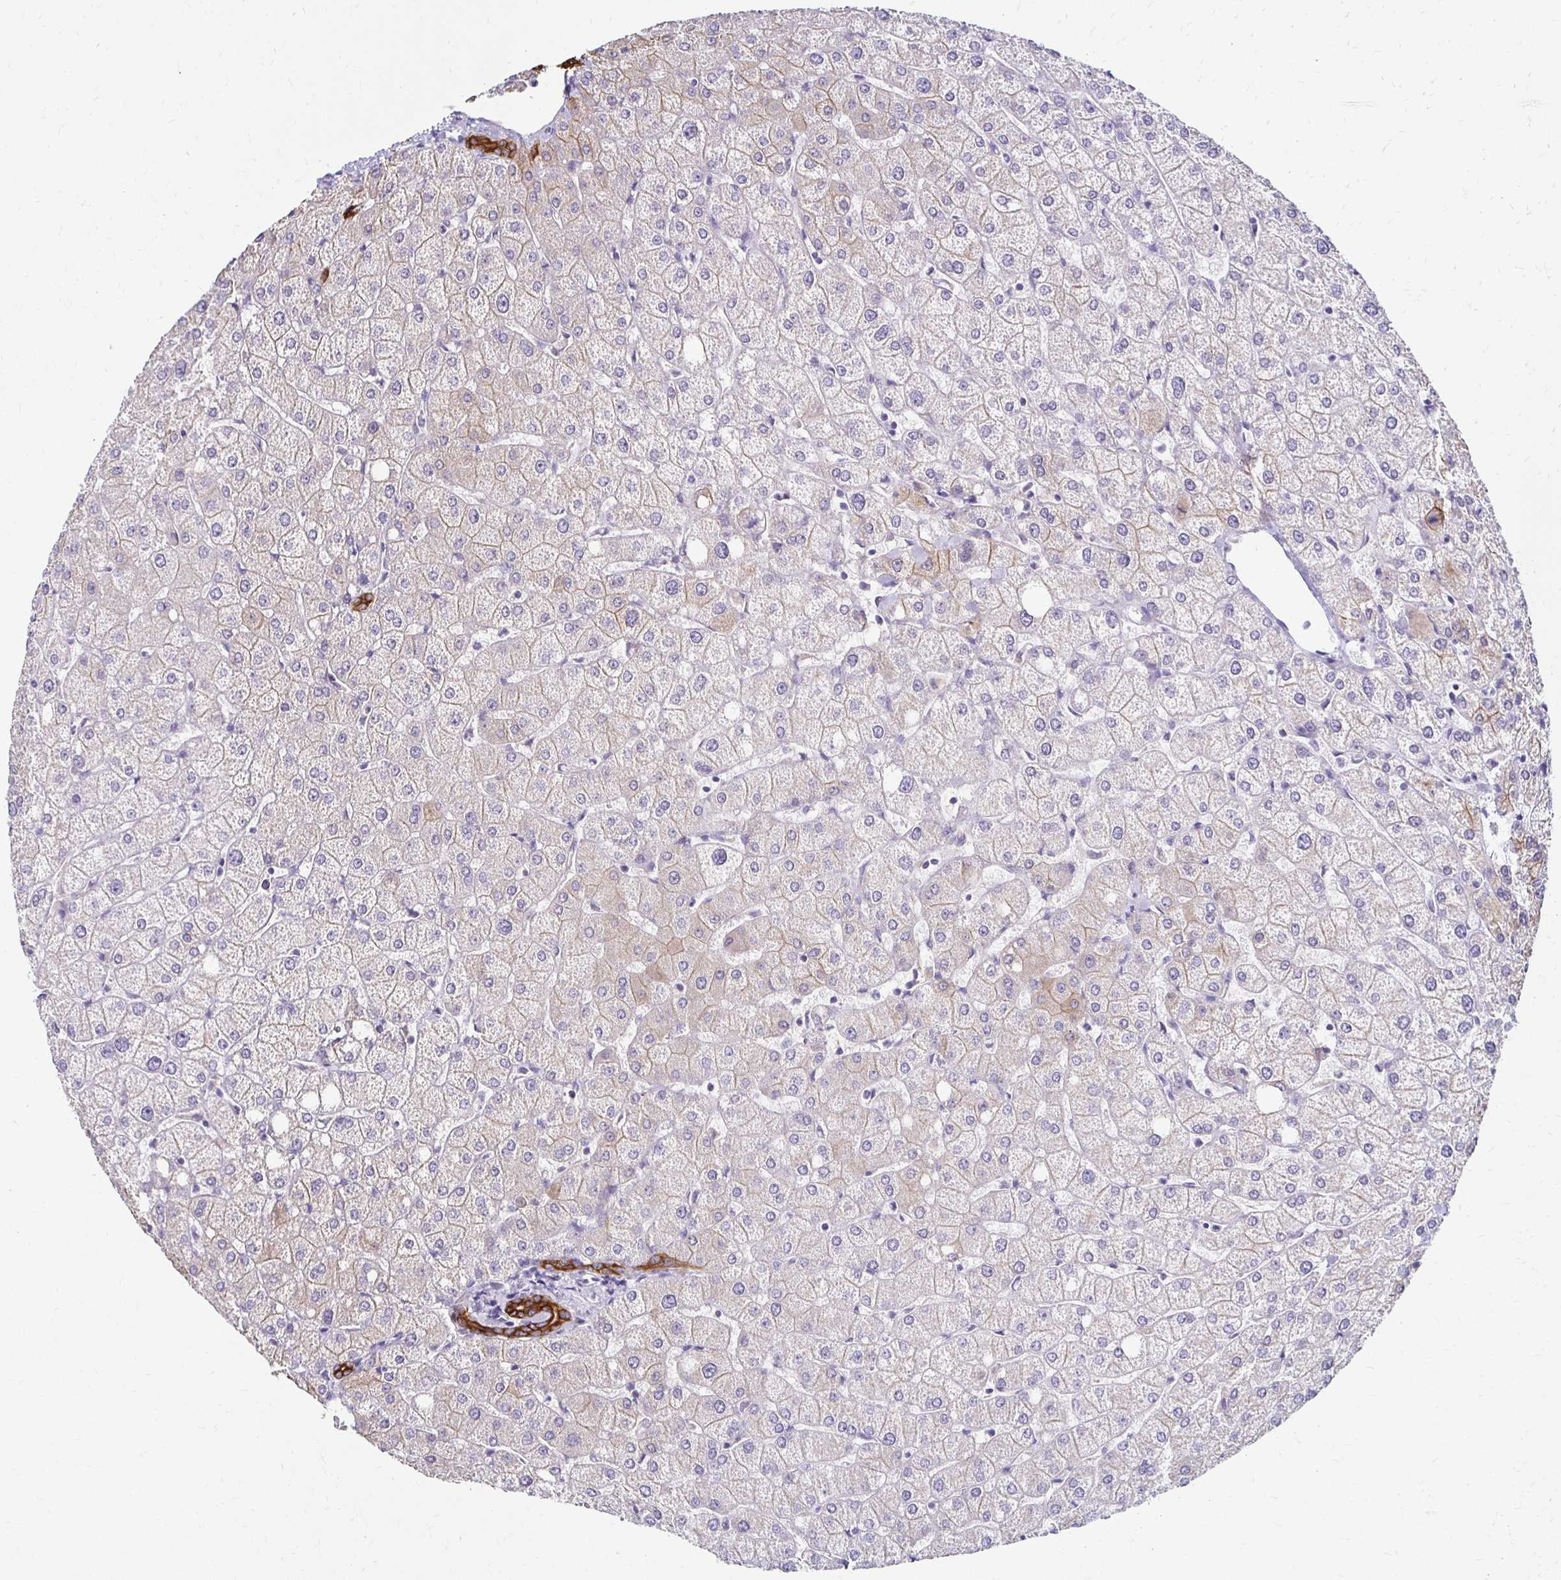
{"staining": {"intensity": "strong", "quantity": ">75%", "location": "cytoplasmic/membranous"}, "tissue": "liver", "cell_type": "Cholangiocytes", "image_type": "normal", "snomed": [{"axis": "morphology", "description": "Normal tissue, NOS"}, {"axis": "topography", "description": "Liver"}], "caption": "Immunohistochemistry image of unremarkable liver: liver stained using immunohistochemistry (IHC) displays high levels of strong protein expression localized specifically in the cytoplasmic/membranous of cholangiocytes, appearing as a cytoplasmic/membranous brown color.", "gene": "C1QTNF2", "patient": {"sex": "female", "age": 54}}